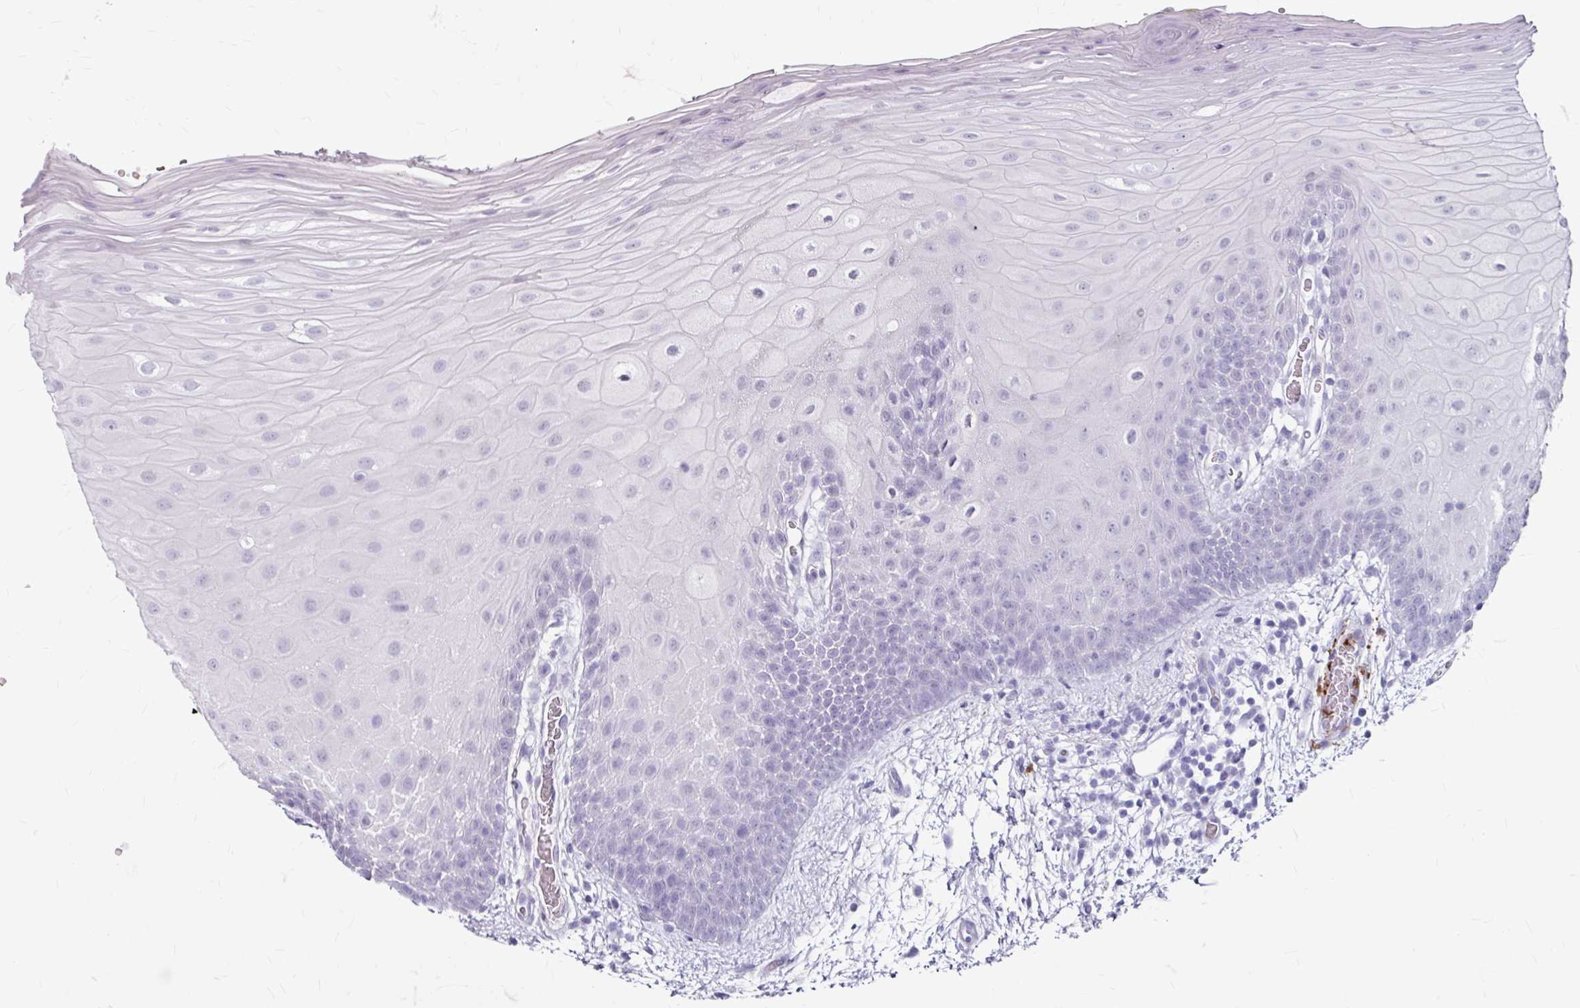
{"staining": {"intensity": "negative", "quantity": "none", "location": "none"}, "tissue": "oral mucosa", "cell_type": "Squamous epithelial cells", "image_type": "normal", "snomed": [{"axis": "morphology", "description": "Normal tissue, NOS"}, {"axis": "morphology", "description": "Squamous cell carcinoma, NOS"}, {"axis": "topography", "description": "Oral tissue"}, {"axis": "topography", "description": "Tounge, NOS"}, {"axis": "topography", "description": "Head-Neck"}], "caption": "A histopathology image of human oral mucosa is negative for staining in squamous epithelial cells. Nuclei are stained in blue.", "gene": "ANKRD1", "patient": {"sex": "male", "age": 76}}